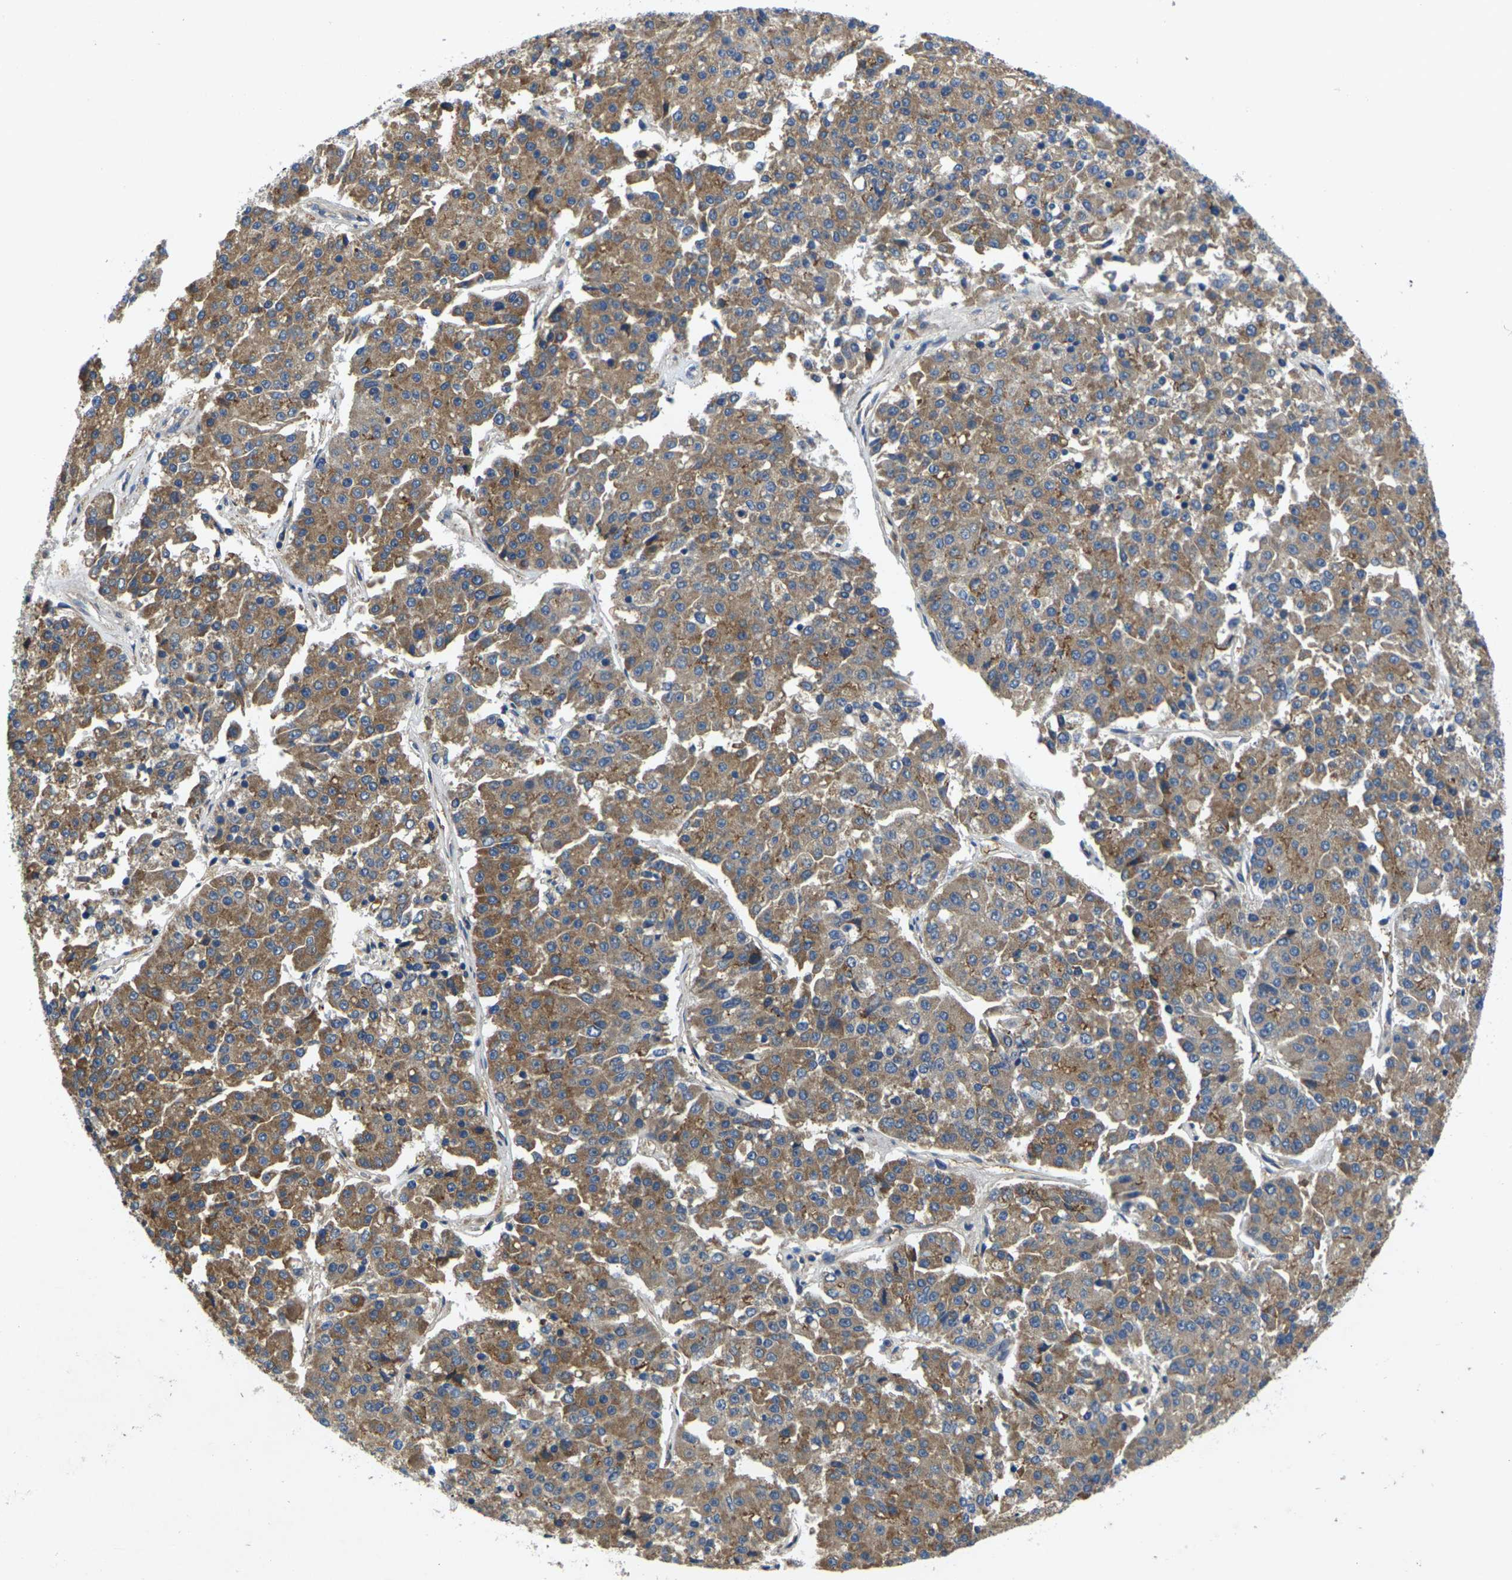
{"staining": {"intensity": "moderate", "quantity": ">75%", "location": "cytoplasmic/membranous"}, "tissue": "pancreatic cancer", "cell_type": "Tumor cells", "image_type": "cancer", "snomed": [{"axis": "morphology", "description": "Adenocarcinoma, NOS"}, {"axis": "topography", "description": "Pancreas"}], "caption": "Tumor cells demonstrate medium levels of moderate cytoplasmic/membranous staining in approximately >75% of cells in pancreatic cancer.", "gene": "KIF1B", "patient": {"sex": "male", "age": 50}}